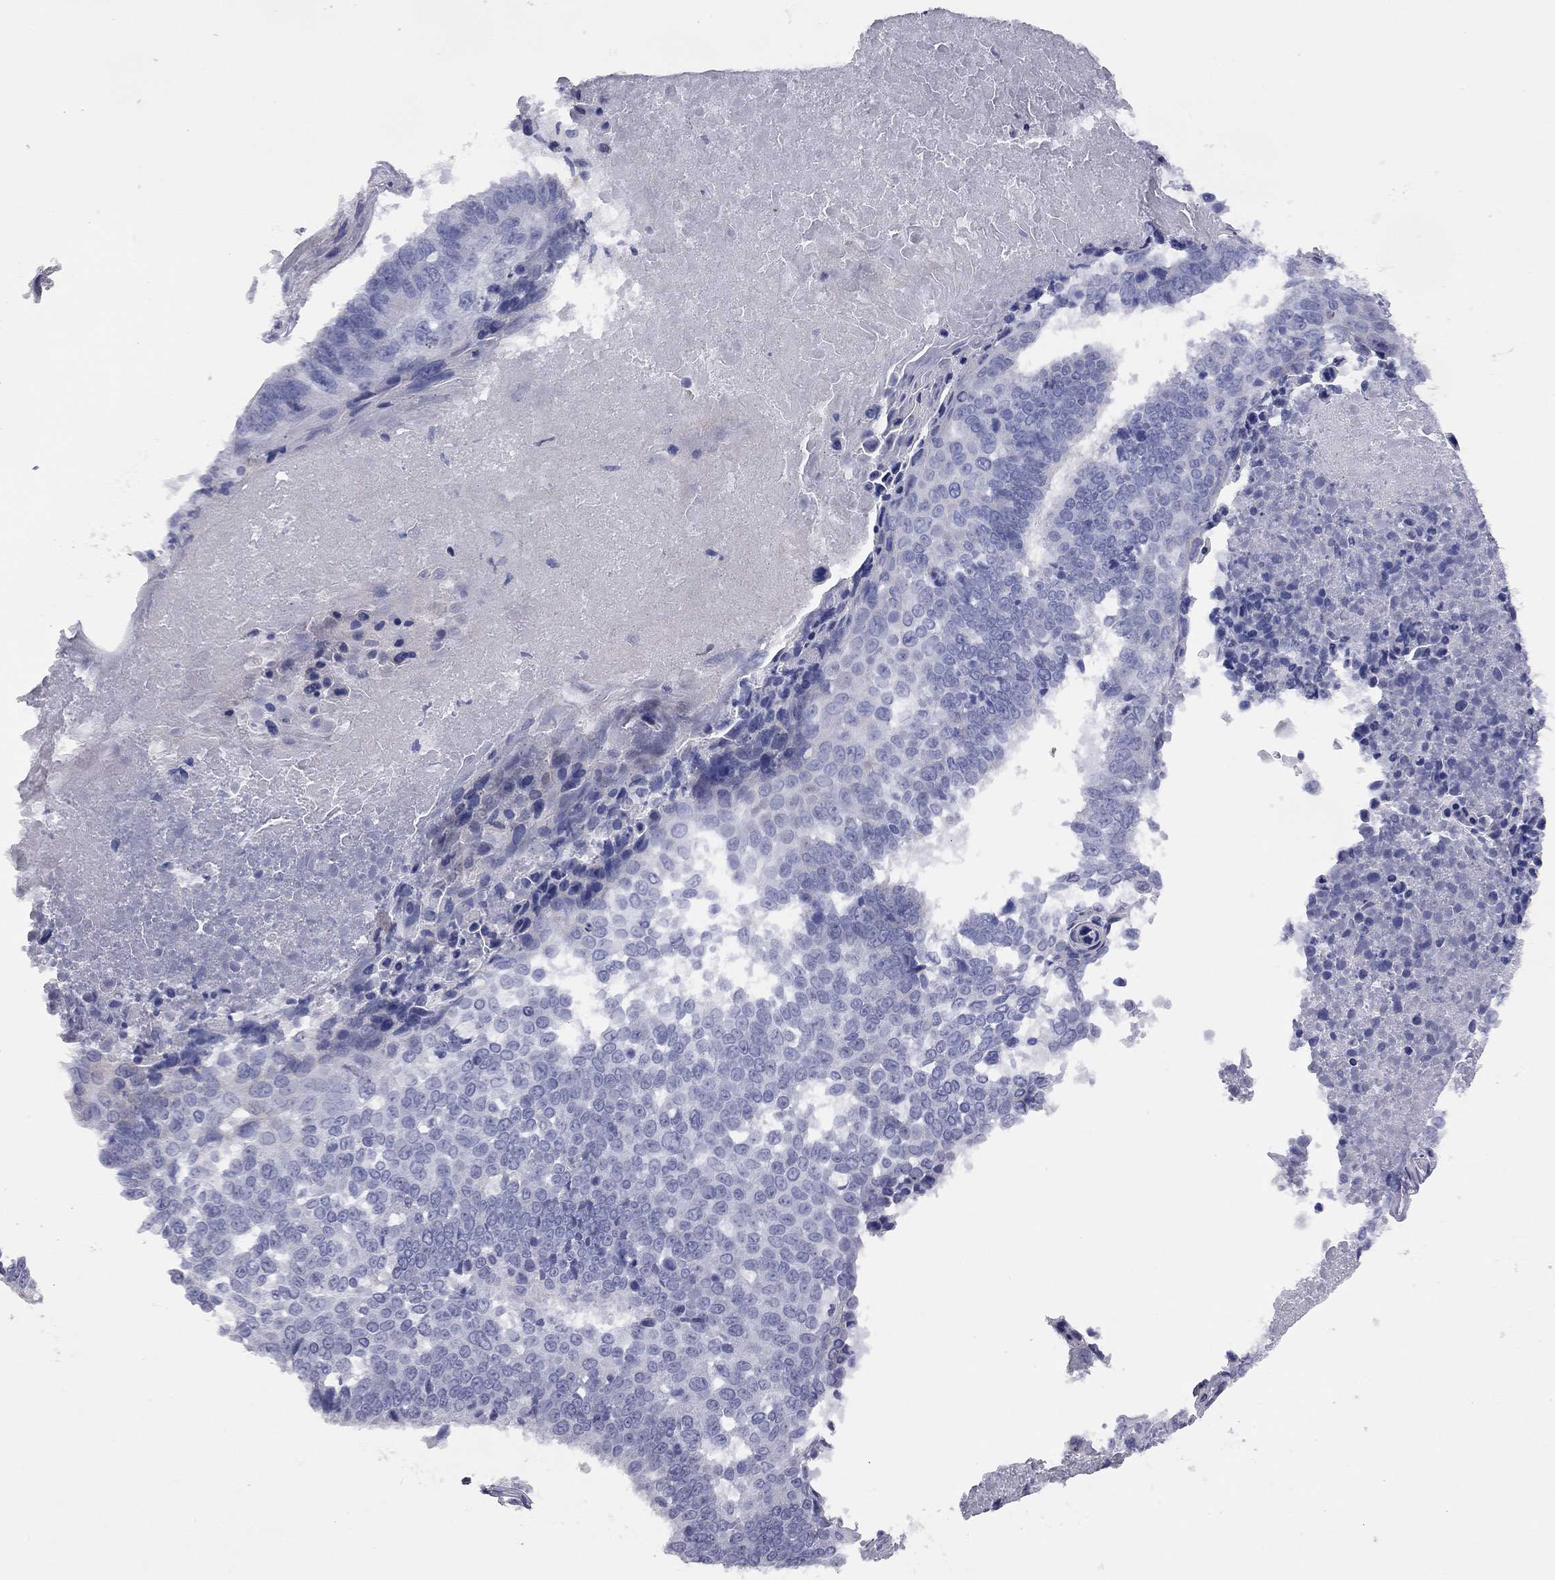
{"staining": {"intensity": "negative", "quantity": "none", "location": "none"}, "tissue": "lung cancer", "cell_type": "Tumor cells", "image_type": "cancer", "snomed": [{"axis": "morphology", "description": "Squamous cell carcinoma, NOS"}, {"axis": "topography", "description": "Lung"}], "caption": "High power microscopy micrograph of an immunohistochemistry (IHC) micrograph of lung squamous cell carcinoma, revealing no significant expression in tumor cells. (Brightfield microscopy of DAB (3,3'-diaminobenzidine) IHC at high magnification).", "gene": "ADCYAP1", "patient": {"sex": "male", "age": 73}}